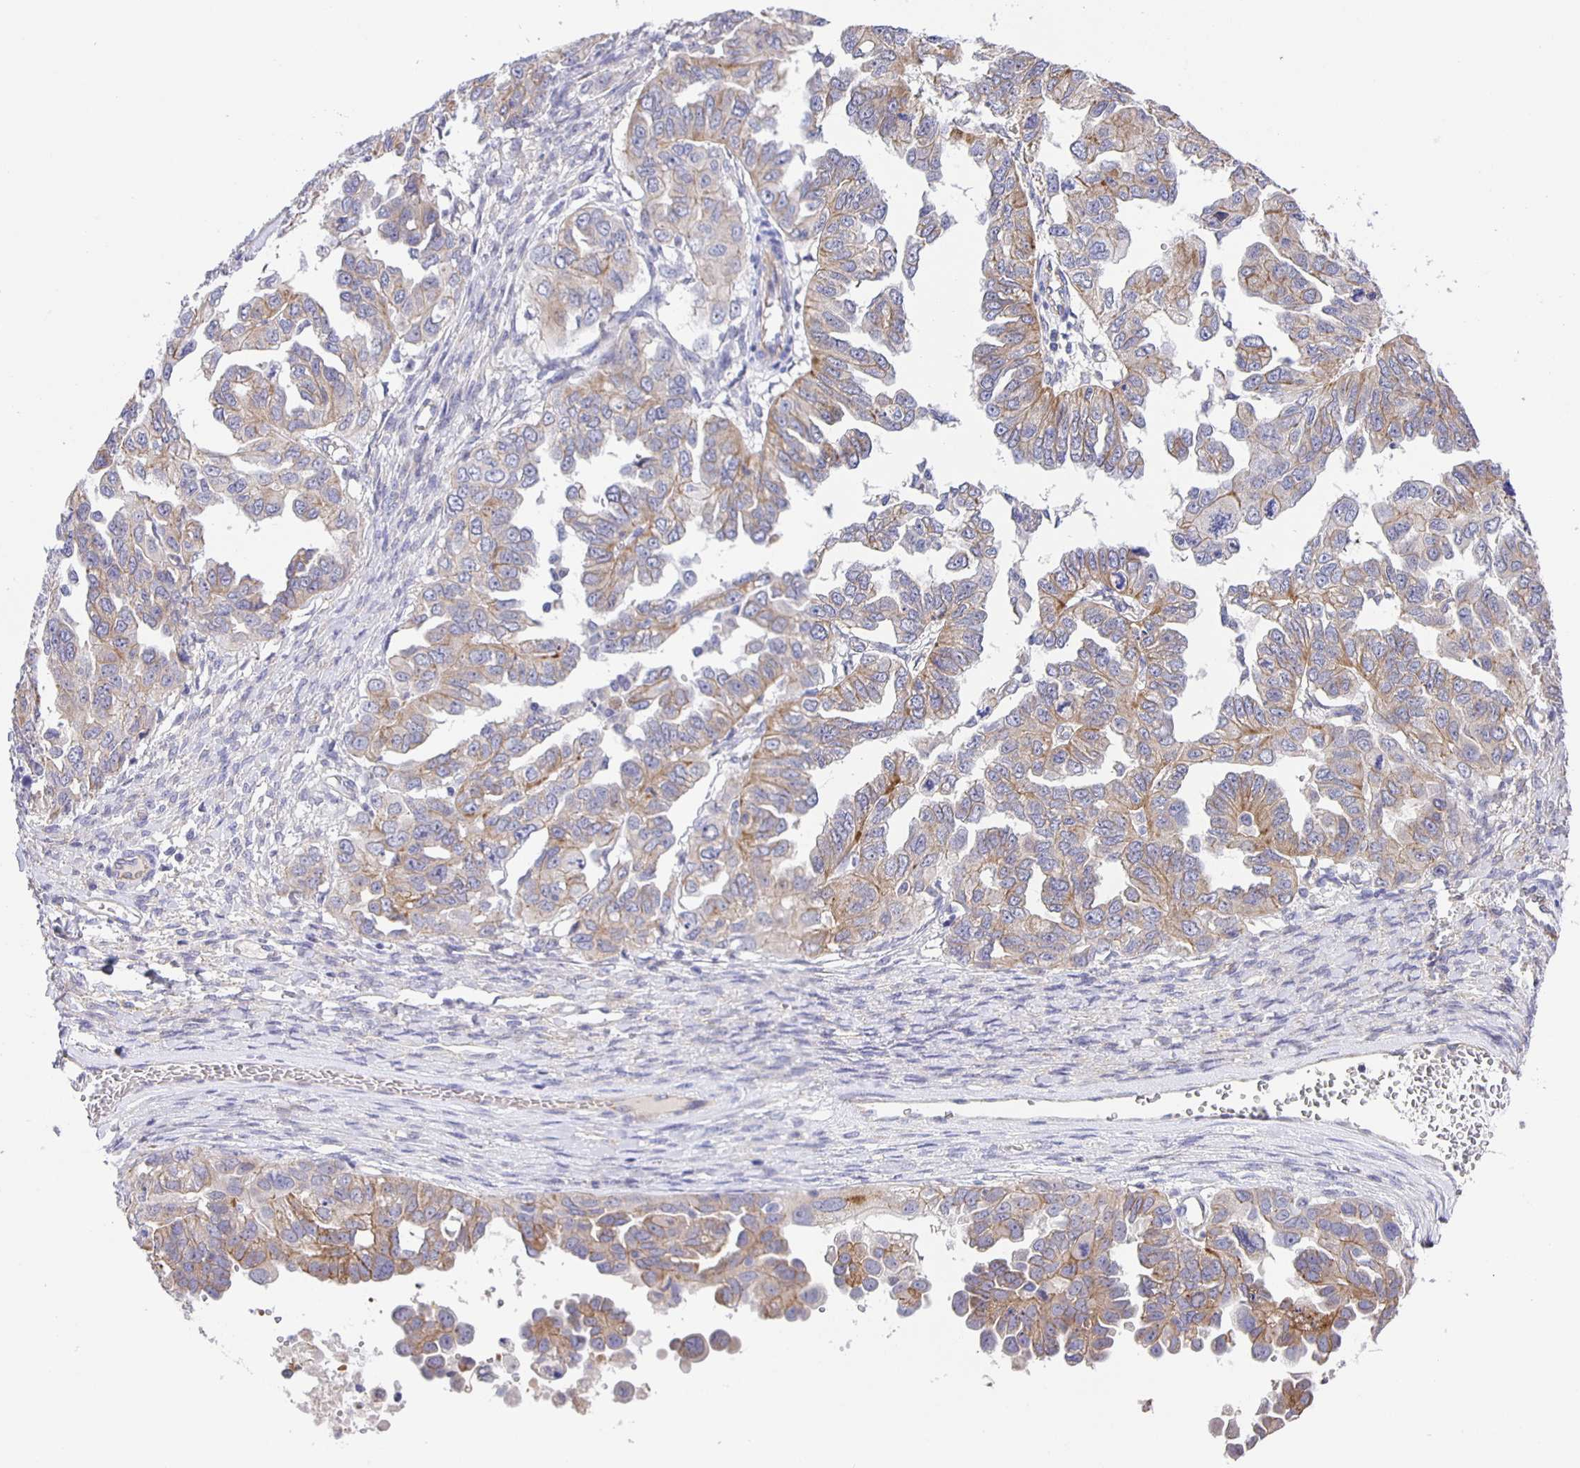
{"staining": {"intensity": "weak", "quantity": "25%-75%", "location": "cytoplasmic/membranous"}, "tissue": "ovarian cancer", "cell_type": "Tumor cells", "image_type": "cancer", "snomed": [{"axis": "morphology", "description": "Cystadenocarcinoma, serous, NOS"}, {"axis": "topography", "description": "Ovary"}], "caption": "Serous cystadenocarcinoma (ovarian) tissue reveals weak cytoplasmic/membranous expression in approximately 25%-75% of tumor cells", "gene": "JMJD4", "patient": {"sex": "female", "age": 53}}